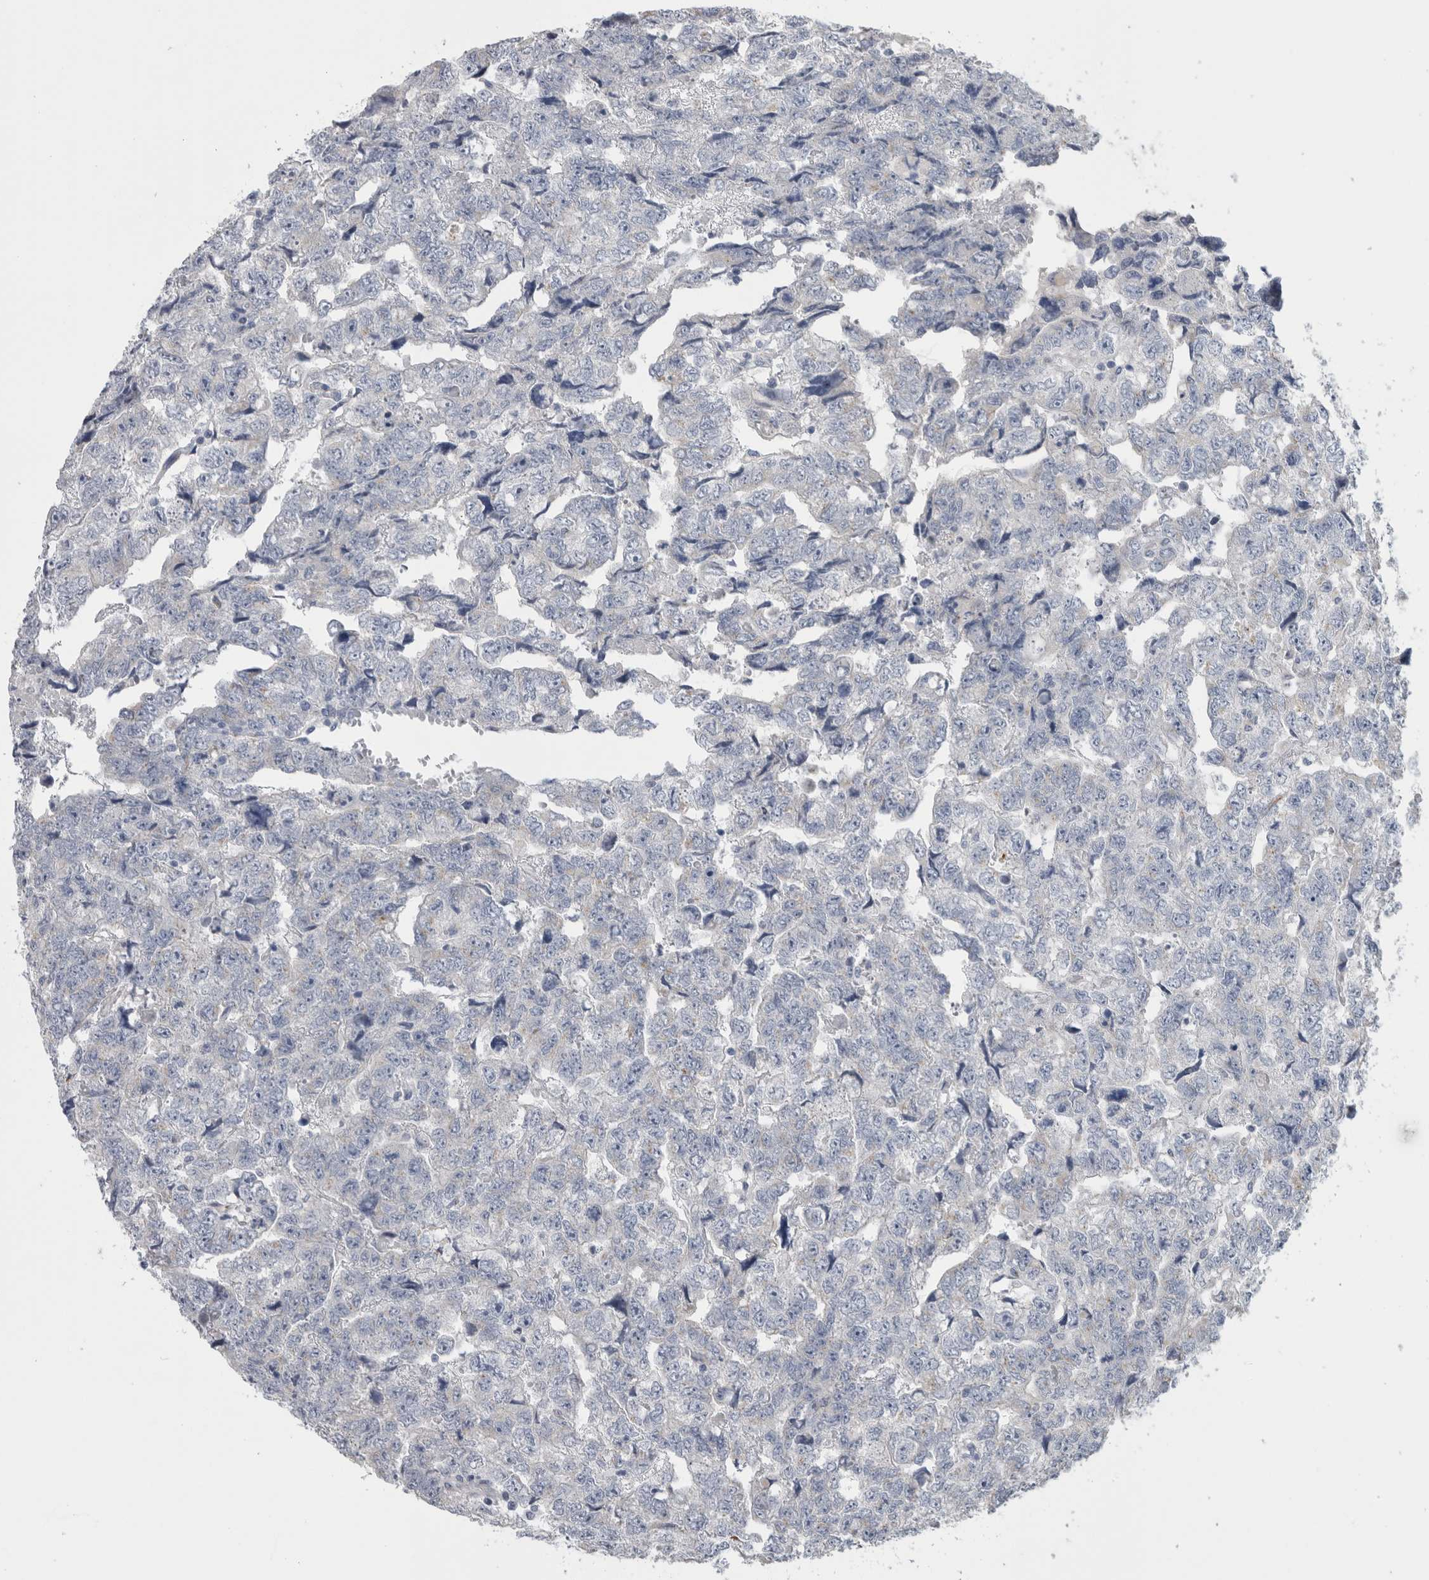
{"staining": {"intensity": "negative", "quantity": "none", "location": "none"}, "tissue": "testis cancer", "cell_type": "Tumor cells", "image_type": "cancer", "snomed": [{"axis": "morphology", "description": "Carcinoma, Embryonal, NOS"}, {"axis": "topography", "description": "Testis"}], "caption": "A high-resolution histopathology image shows IHC staining of embryonal carcinoma (testis), which displays no significant positivity in tumor cells.", "gene": "AKAP9", "patient": {"sex": "male", "age": 36}}